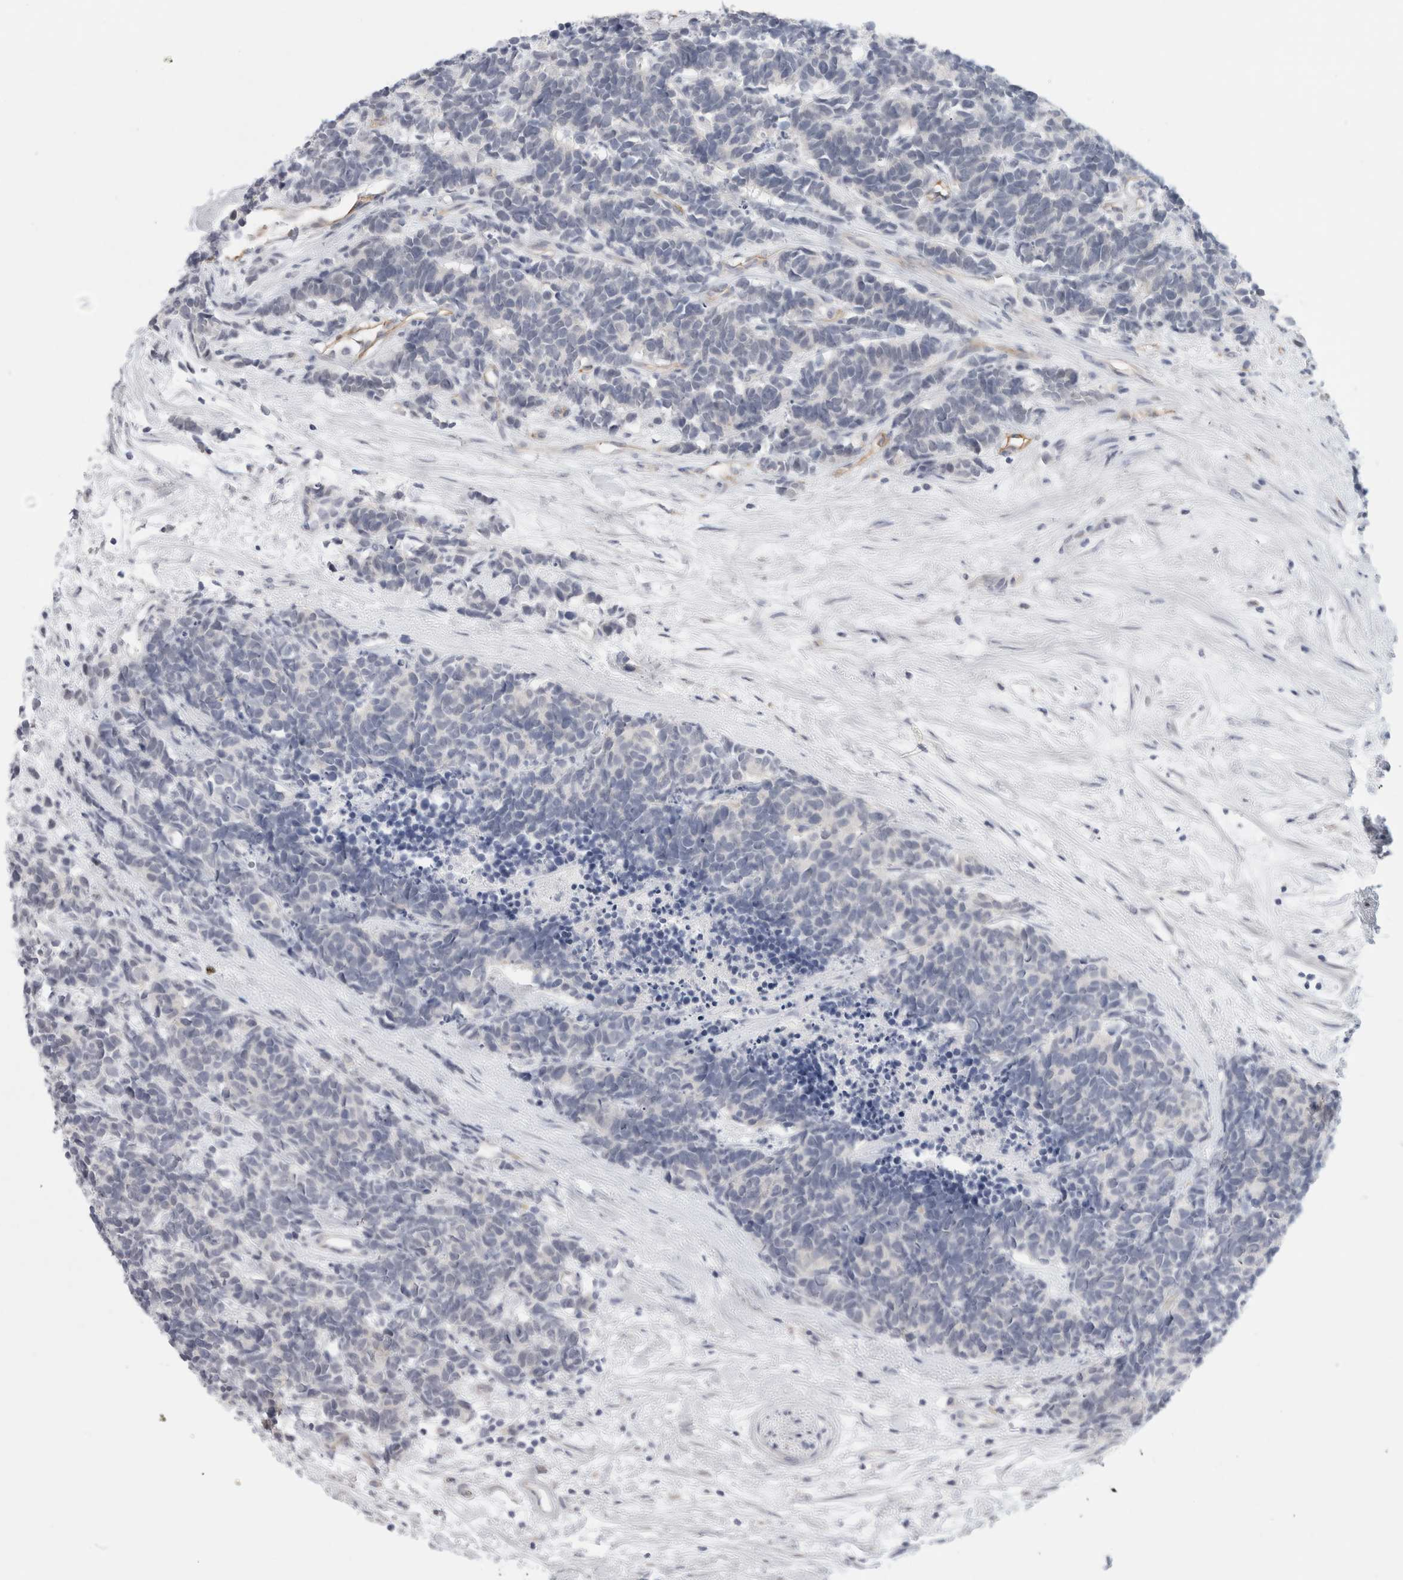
{"staining": {"intensity": "negative", "quantity": "none", "location": "none"}, "tissue": "carcinoid", "cell_type": "Tumor cells", "image_type": "cancer", "snomed": [{"axis": "morphology", "description": "Carcinoma, NOS"}, {"axis": "morphology", "description": "Carcinoid, malignant, NOS"}, {"axis": "topography", "description": "Urinary bladder"}], "caption": "Carcinoid (malignant) was stained to show a protein in brown. There is no significant staining in tumor cells.", "gene": "ANKMY1", "patient": {"sex": "male", "age": 57}}